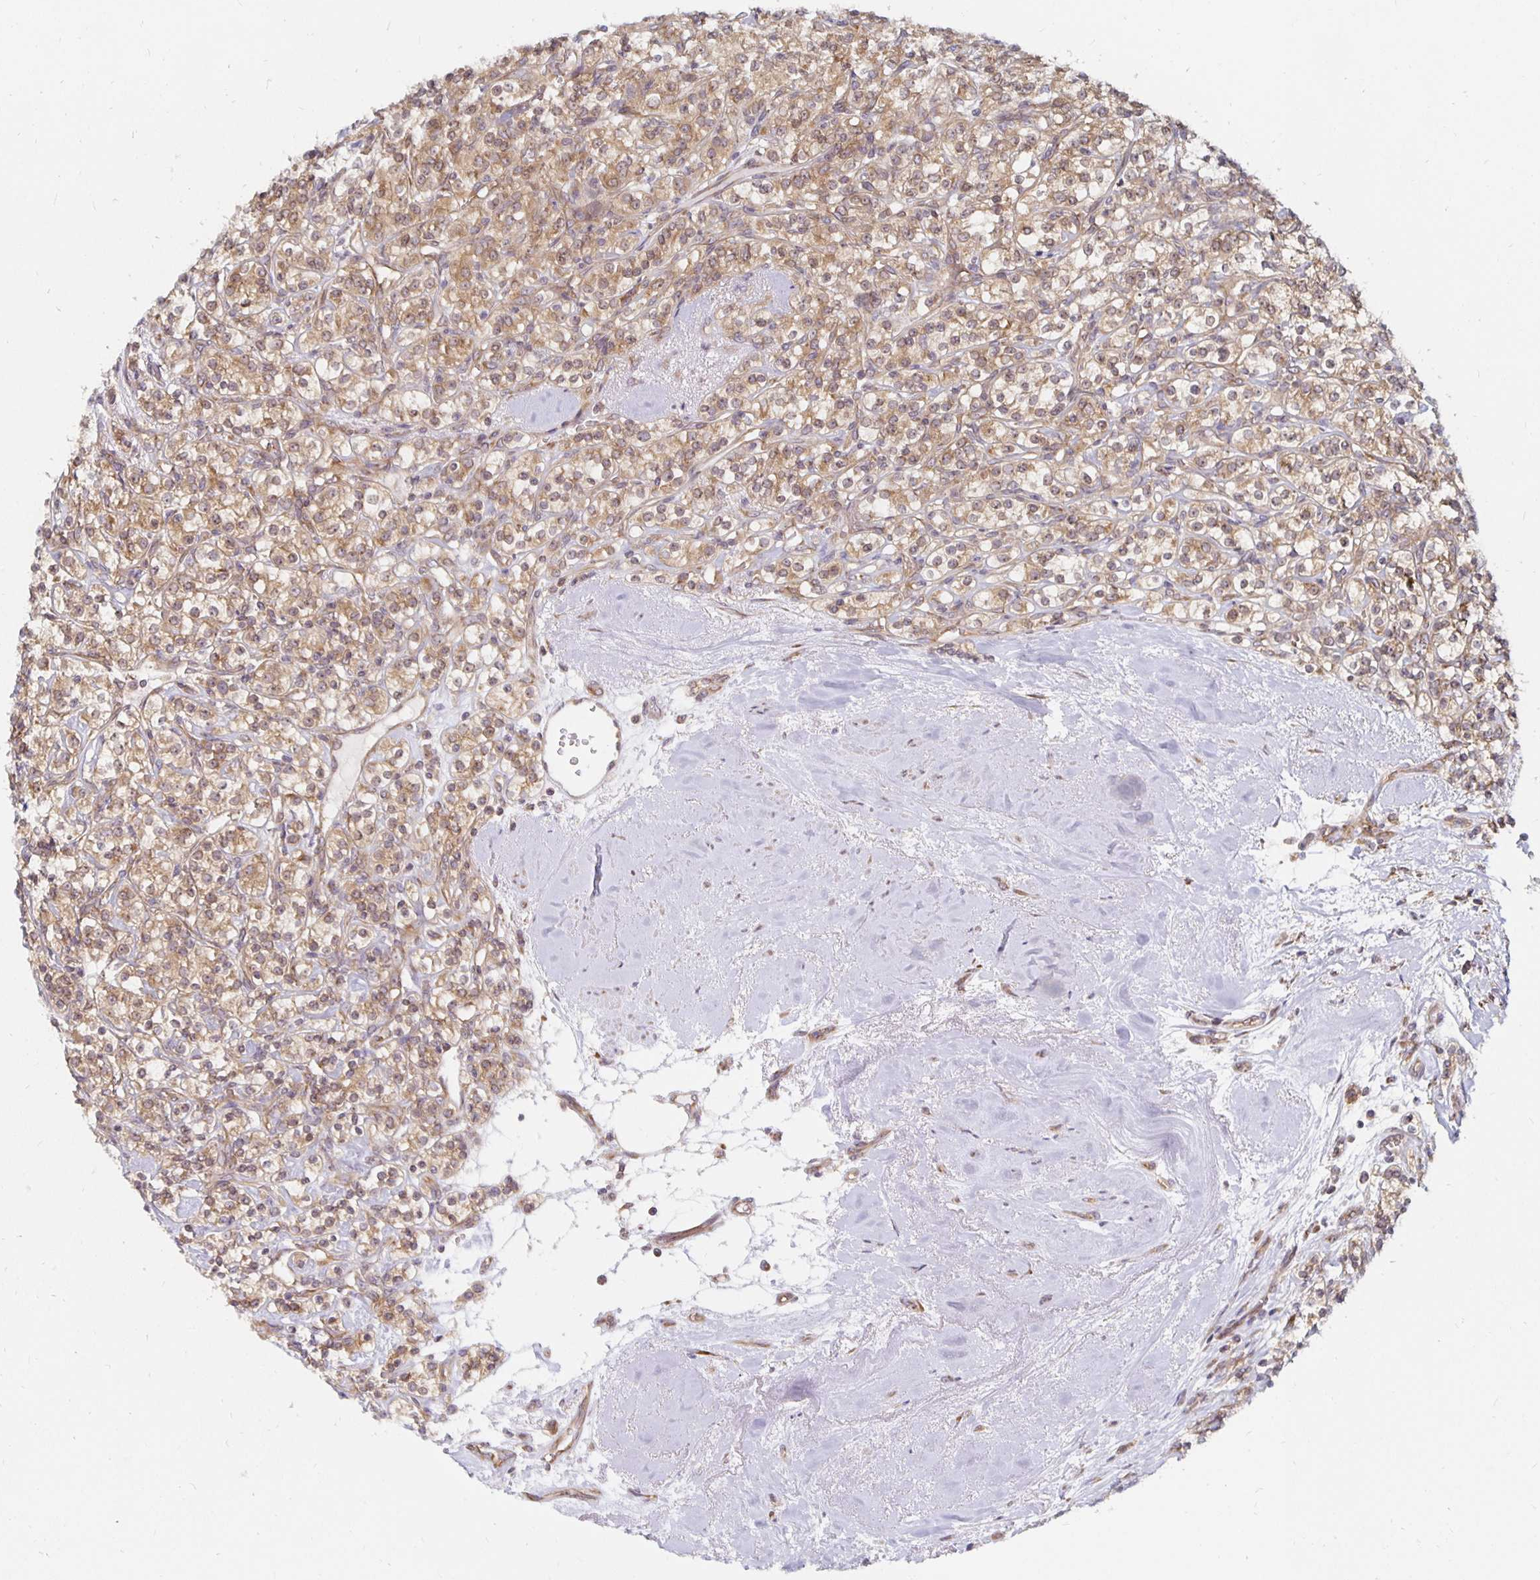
{"staining": {"intensity": "moderate", "quantity": ">75%", "location": "cytoplasmic/membranous"}, "tissue": "renal cancer", "cell_type": "Tumor cells", "image_type": "cancer", "snomed": [{"axis": "morphology", "description": "Adenocarcinoma, NOS"}, {"axis": "topography", "description": "Kidney"}], "caption": "High-power microscopy captured an immunohistochemistry (IHC) photomicrograph of adenocarcinoma (renal), revealing moderate cytoplasmic/membranous staining in approximately >75% of tumor cells. (IHC, brightfield microscopy, high magnification).", "gene": "PDAP1", "patient": {"sex": "male", "age": 77}}